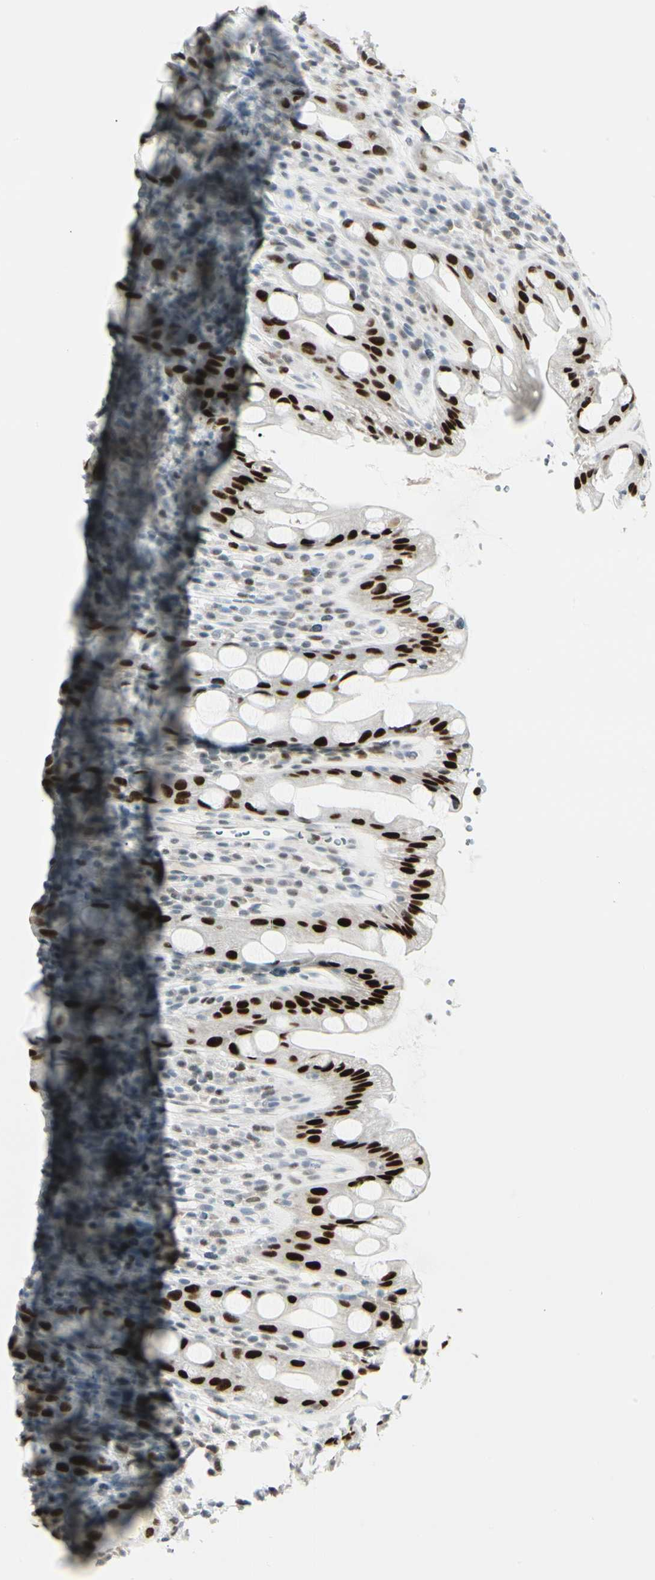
{"staining": {"intensity": "strong", "quantity": ">75%", "location": "nuclear"}, "tissue": "rectum", "cell_type": "Glandular cells", "image_type": "normal", "snomed": [{"axis": "morphology", "description": "Normal tissue, NOS"}, {"axis": "topography", "description": "Rectum"}], "caption": "Normal rectum demonstrates strong nuclear expression in approximately >75% of glandular cells.", "gene": "ZBTB7B", "patient": {"sex": "male", "age": 44}}